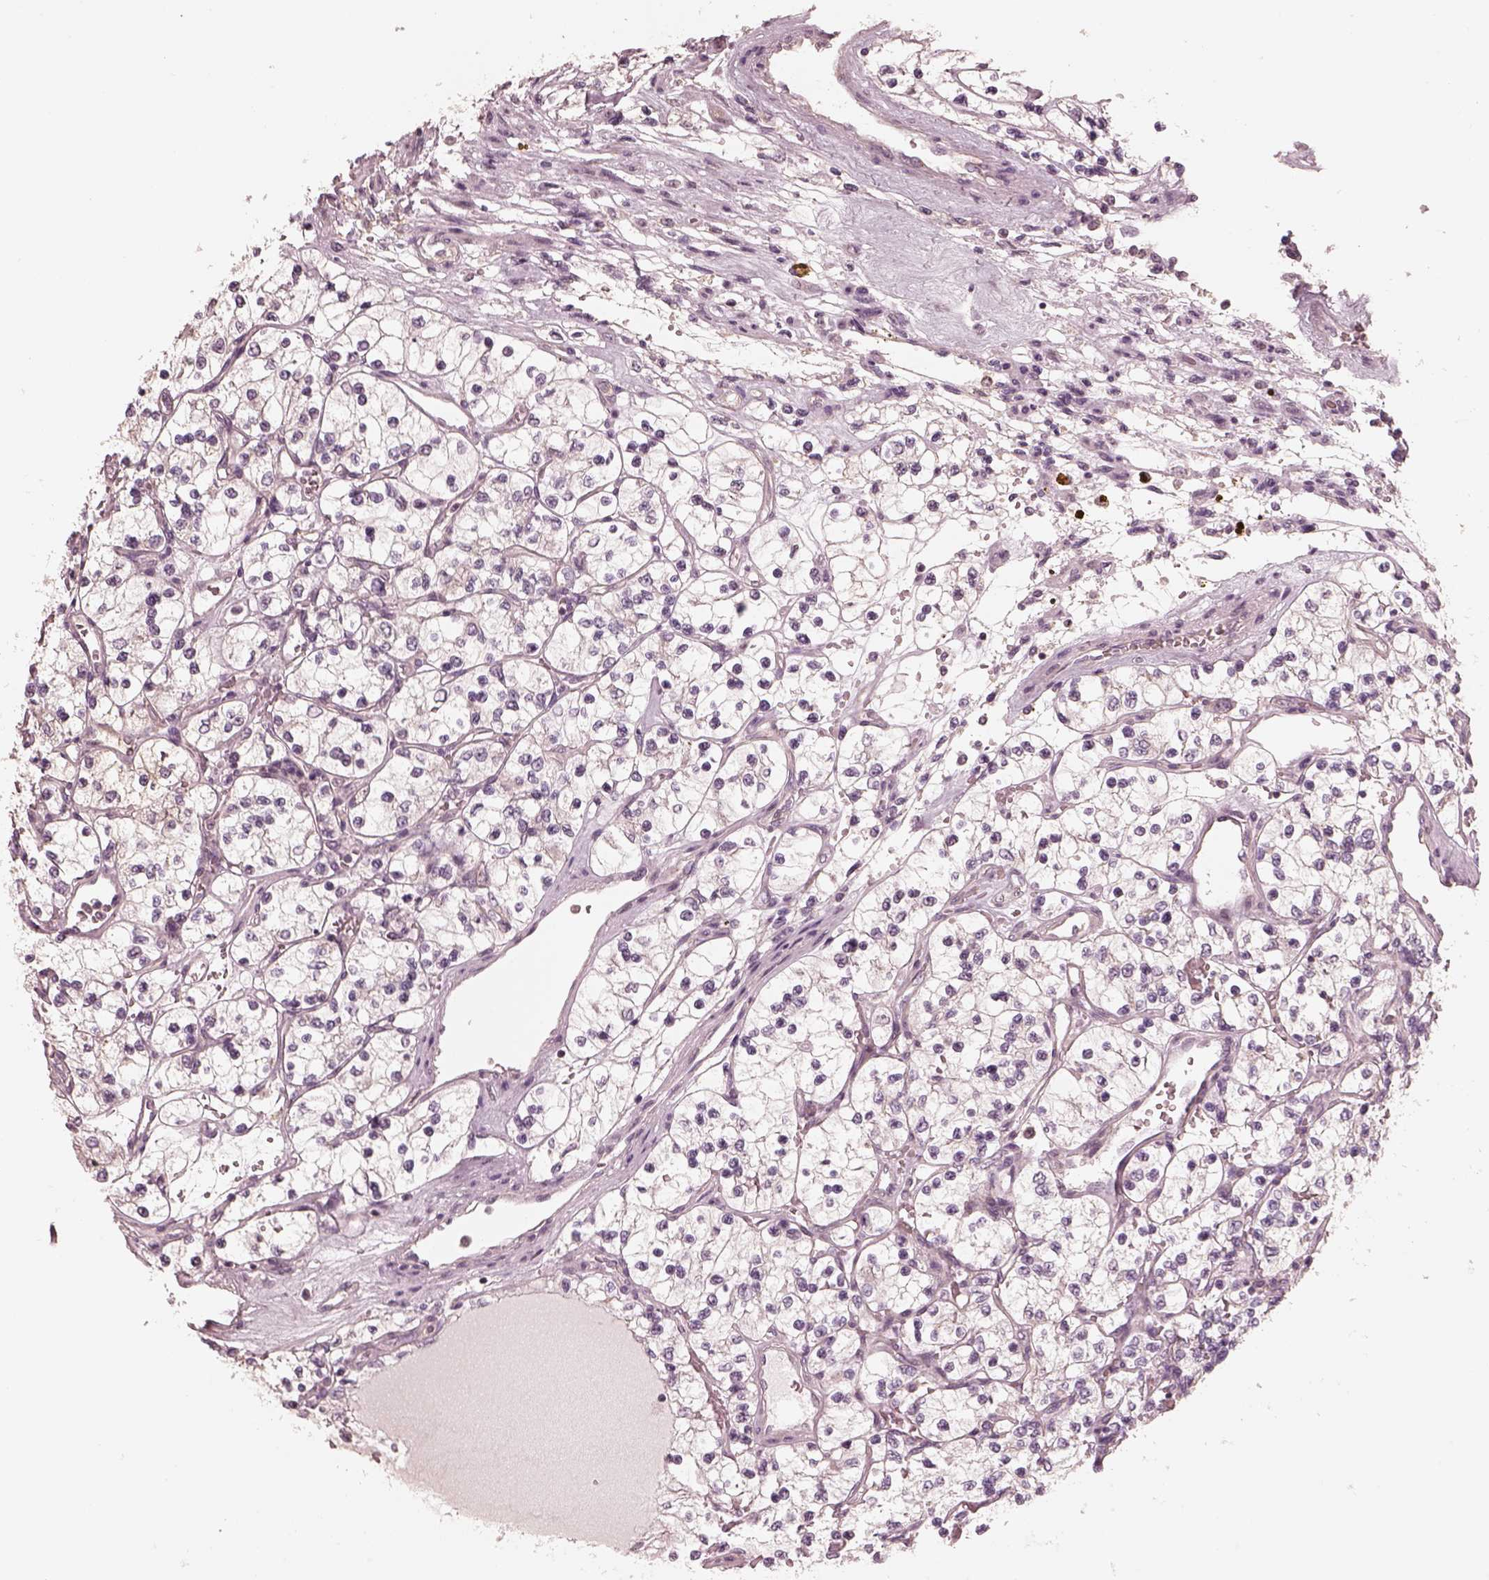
{"staining": {"intensity": "negative", "quantity": "none", "location": "none"}, "tissue": "renal cancer", "cell_type": "Tumor cells", "image_type": "cancer", "snomed": [{"axis": "morphology", "description": "Adenocarcinoma, NOS"}, {"axis": "topography", "description": "Kidney"}], "caption": "Renal adenocarcinoma stained for a protein using immunohistochemistry (IHC) shows no expression tumor cells.", "gene": "PRKACG", "patient": {"sex": "female", "age": 69}}